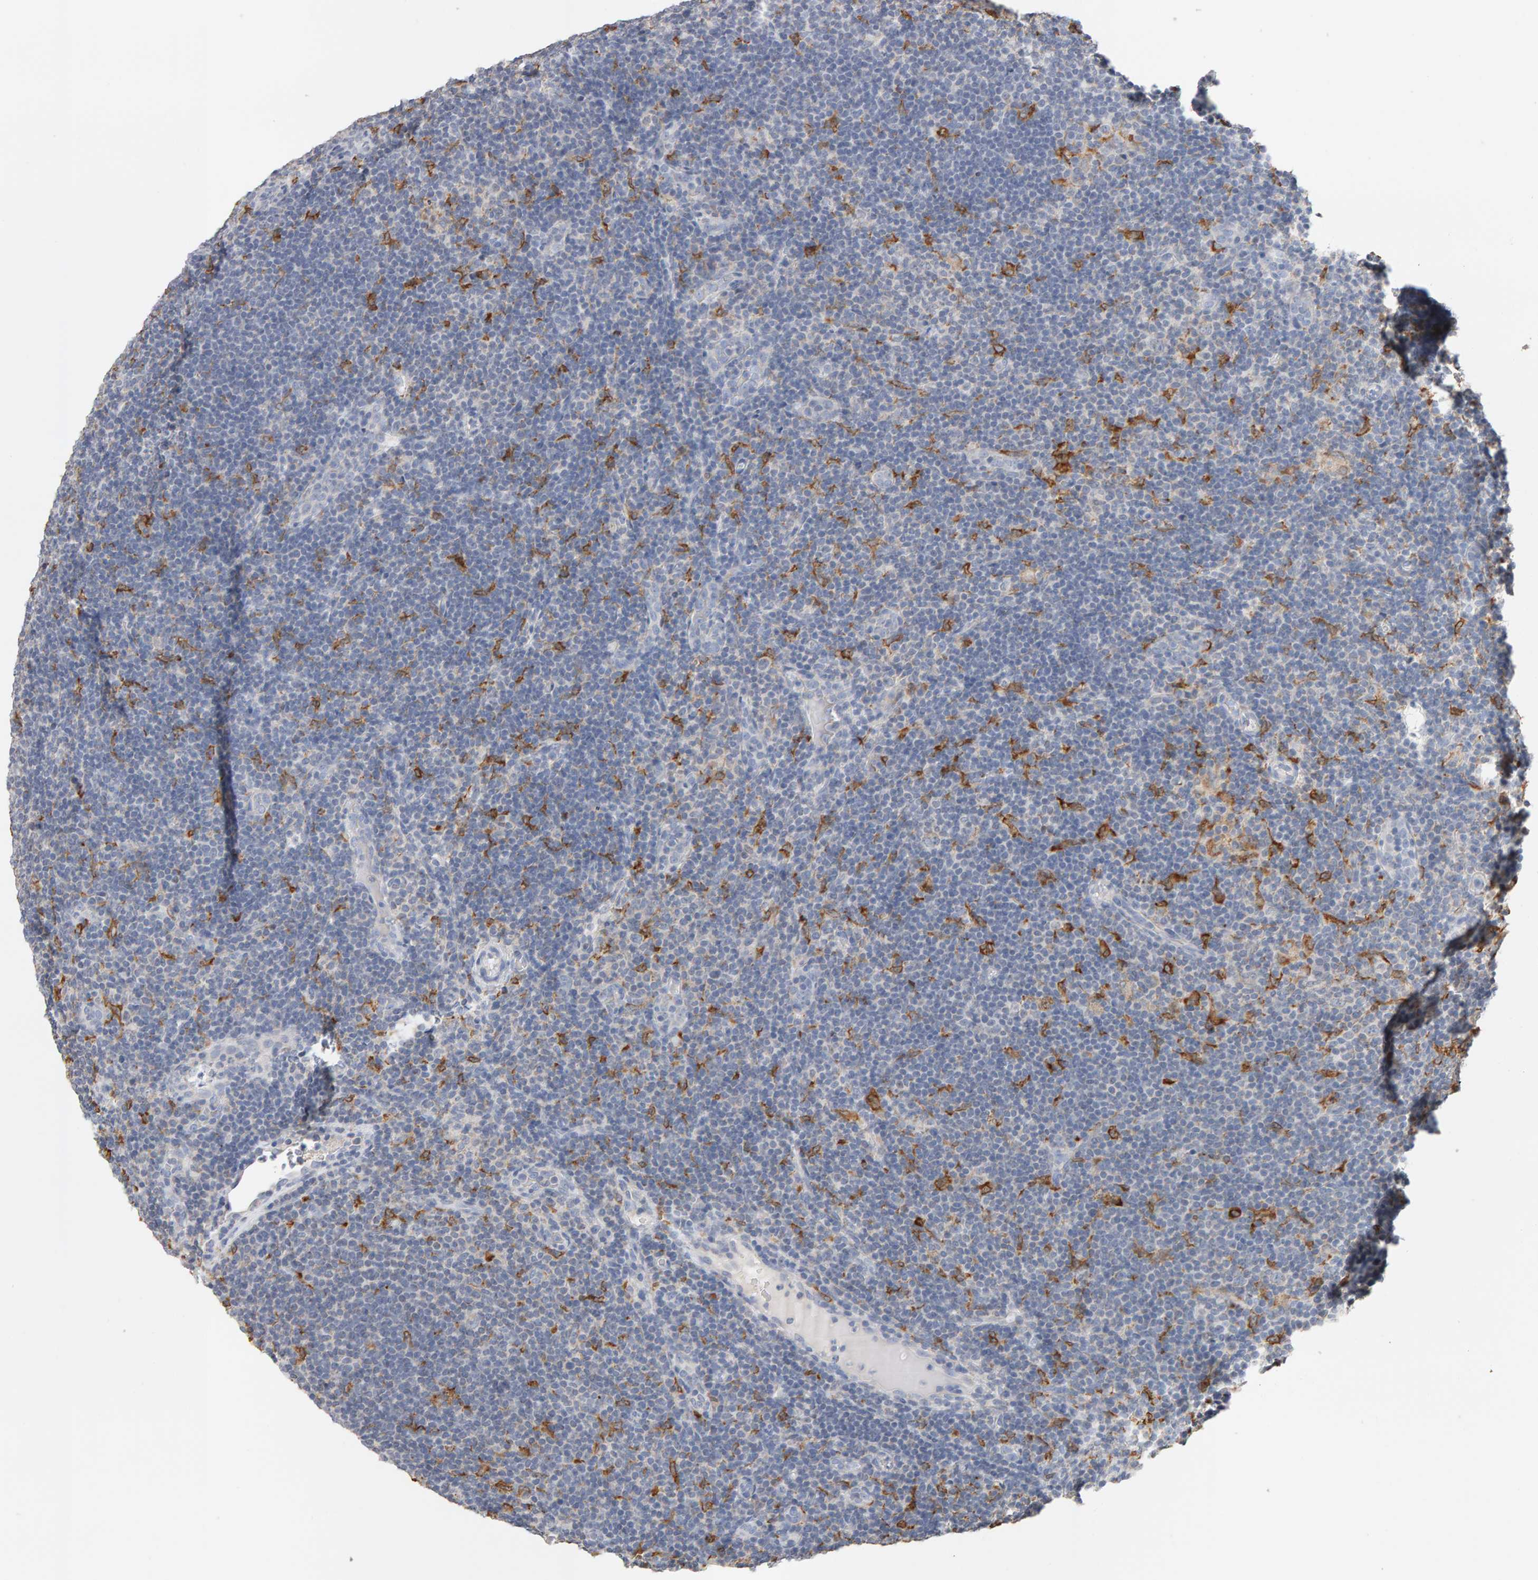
{"staining": {"intensity": "negative", "quantity": "none", "location": "none"}, "tissue": "lymphoma", "cell_type": "Tumor cells", "image_type": "cancer", "snomed": [{"axis": "morphology", "description": "Hodgkin's disease, NOS"}, {"axis": "topography", "description": "Lymph node"}], "caption": "Immunohistochemical staining of human lymphoma exhibits no significant expression in tumor cells. The staining is performed using DAB brown chromogen with nuclei counter-stained in using hematoxylin.", "gene": "SGPL1", "patient": {"sex": "female", "age": 57}}